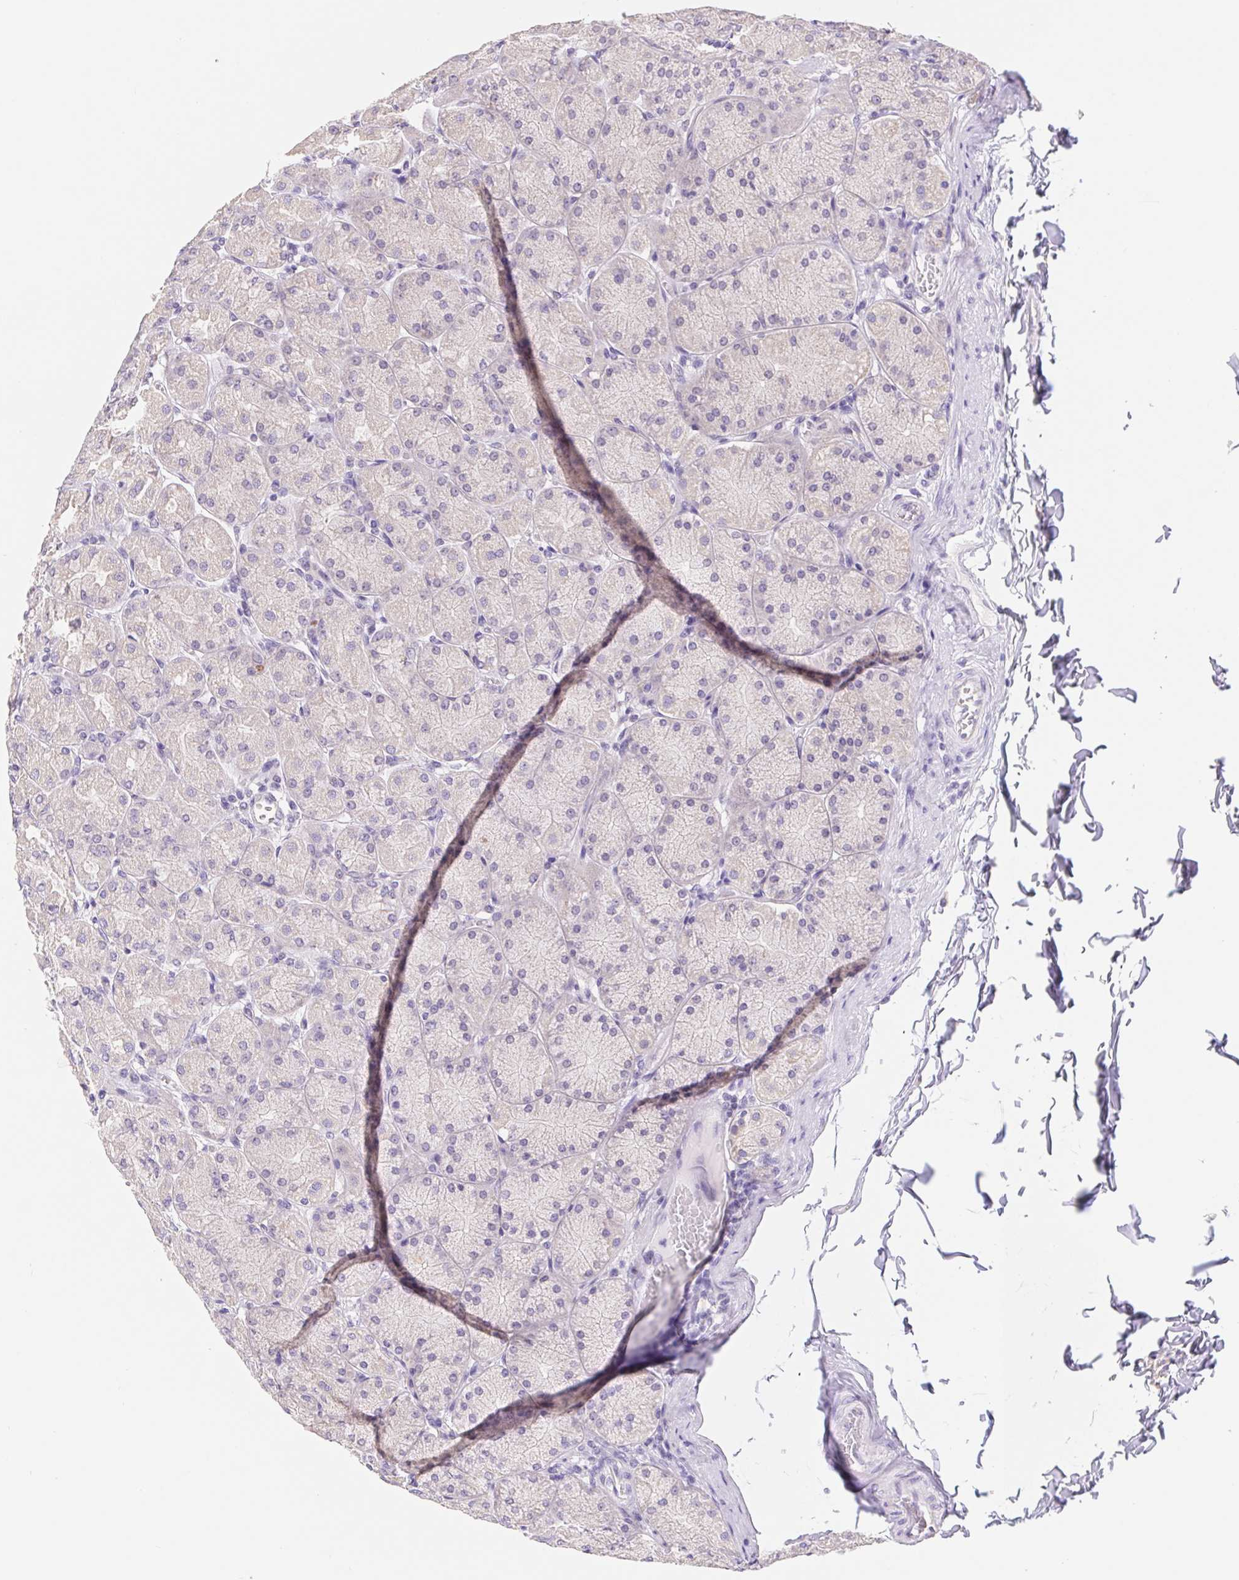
{"staining": {"intensity": "weak", "quantity": "<25%", "location": "cytoplasmic/membranous"}, "tissue": "stomach", "cell_type": "Glandular cells", "image_type": "normal", "snomed": [{"axis": "morphology", "description": "Normal tissue, NOS"}, {"axis": "topography", "description": "Stomach, upper"}], "caption": "An image of stomach stained for a protein shows no brown staining in glandular cells.", "gene": "FKBP6", "patient": {"sex": "female", "age": 56}}